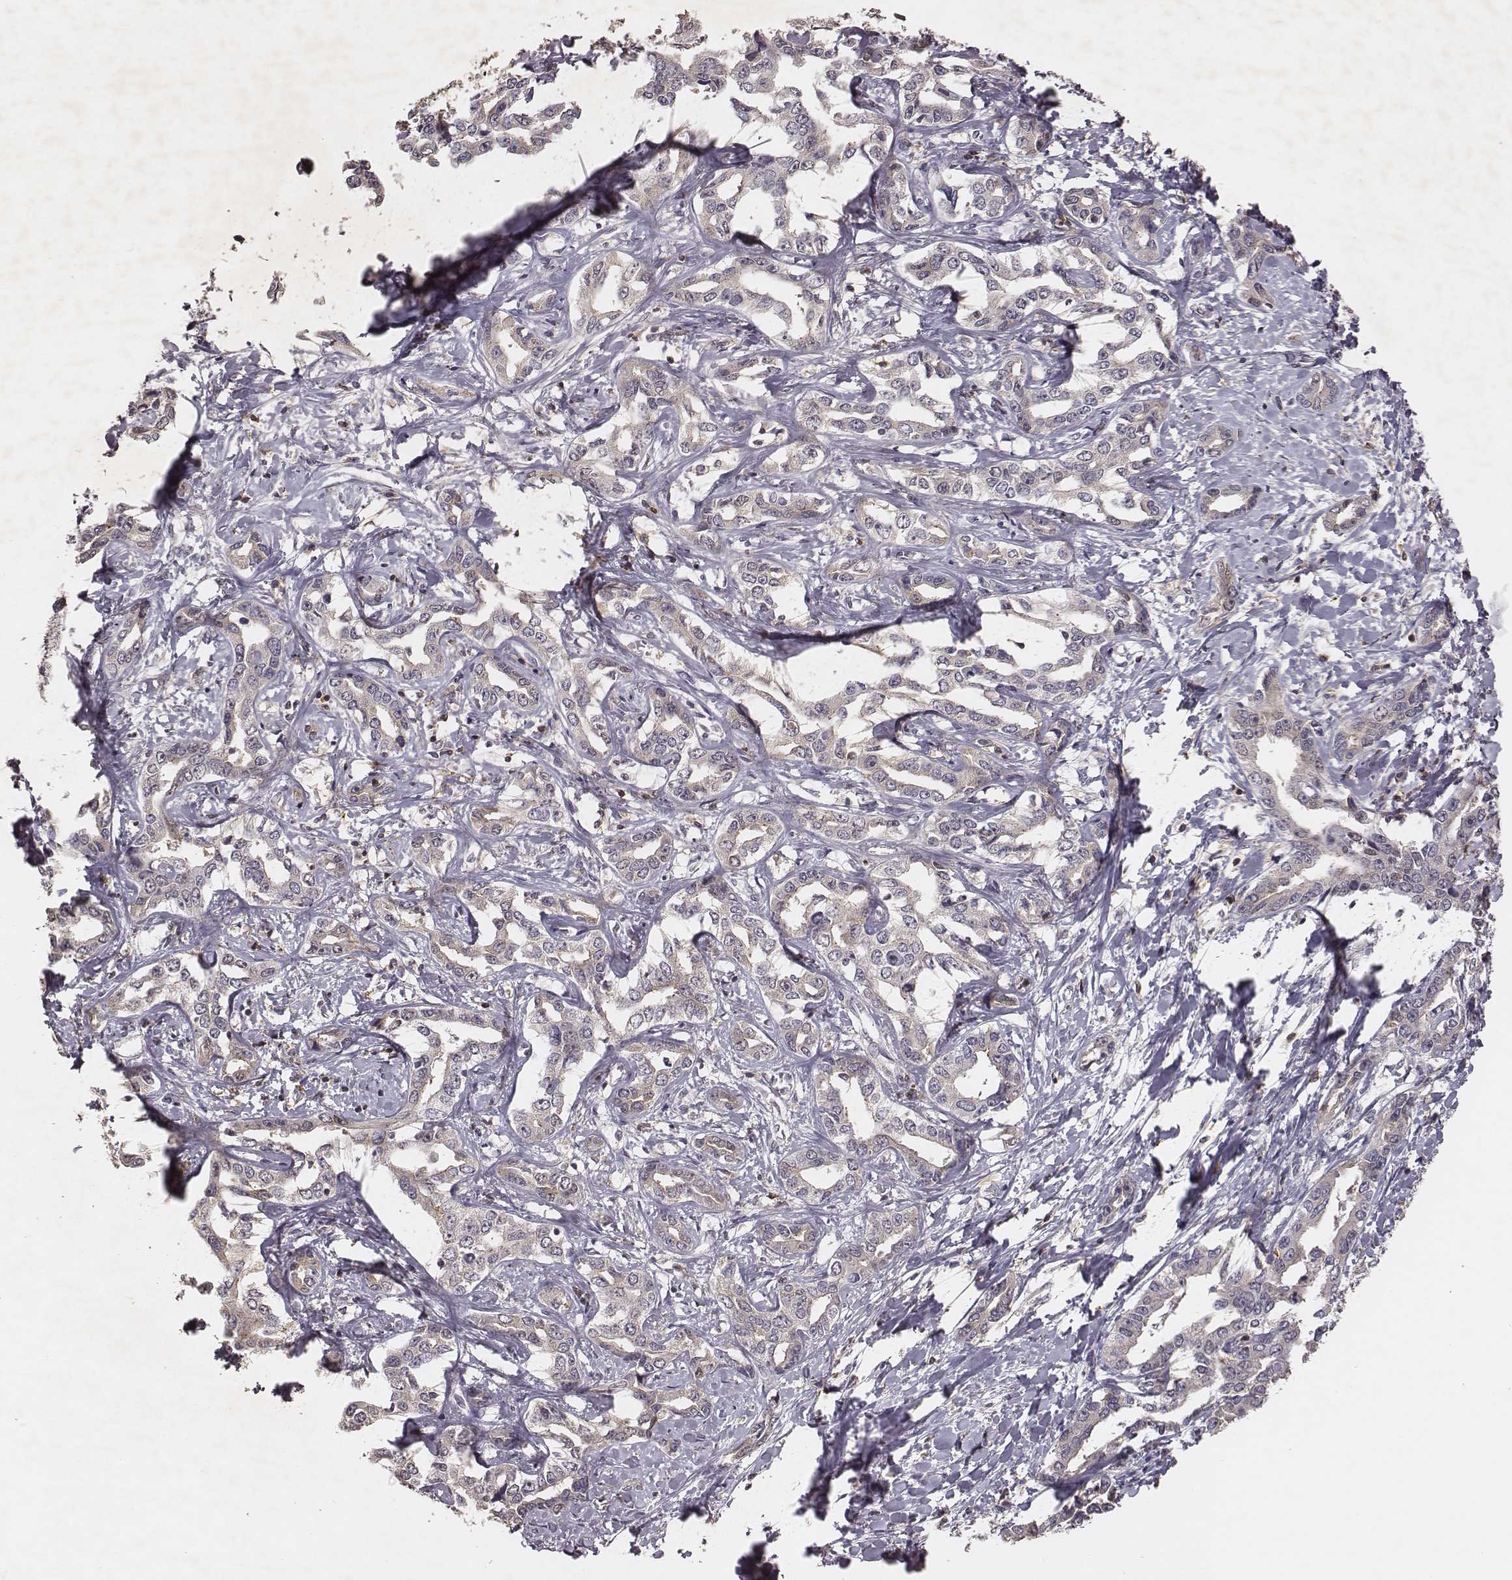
{"staining": {"intensity": "negative", "quantity": "none", "location": "none"}, "tissue": "liver cancer", "cell_type": "Tumor cells", "image_type": "cancer", "snomed": [{"axis": "morphology", "description": "Cholangiocarcinoma"}, {"axis": "topography", "description": "Liver"}], "caption": "DAB (3,3'-diaminobenzidine) immunohistochemical staining of human liver cancer demonstrates no significant expression in tumor cells. Nuclei are stained in blue.", "gene": "PILRA", "patient": {"sex": "male", "age": 59}}